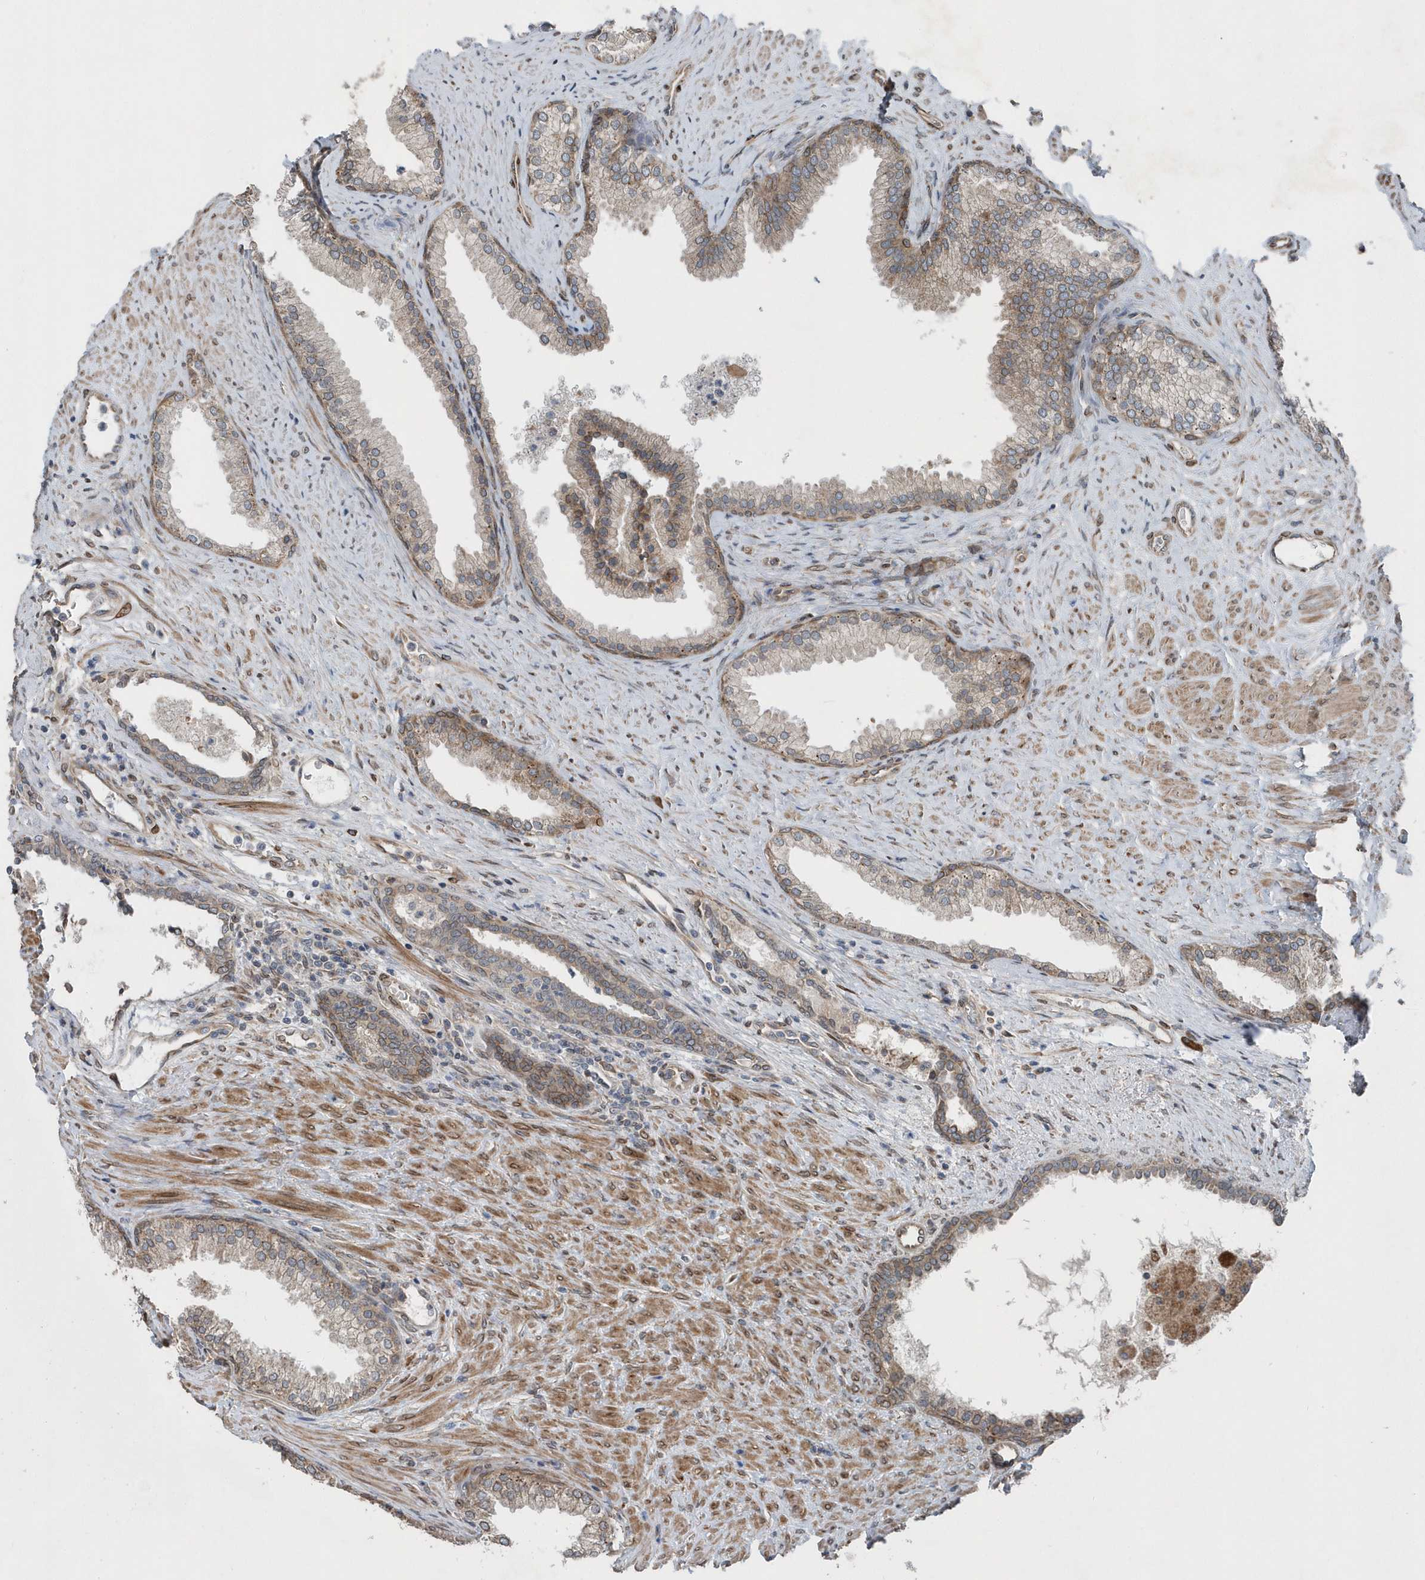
{"staining": {"intensity": "moderate", "quantity": "25%-75%", "location": "cytoplasmic/membranous"}, "tissue": "prostate", "cell_type": "Glandular cells", "image_type": "normal", "snomed": [{"axis": "morphology", "description": "Normal tissue, NOS"}, {"axis": "topography", "description": "Prostate"}], "caption": "DAB (3,3'-diaminobenzidine) immunohistochemical staining of benign prostate displays moderate cytoplasmic/membranous protein expression in approximately 25%-75% of glandular cells. Using DAB (brown) and hematoxylin (blue) stains, captured at high magnification using brightfield microscopy.", "gene": "MCC", "patient": {"sex": "male", "age": 76}}